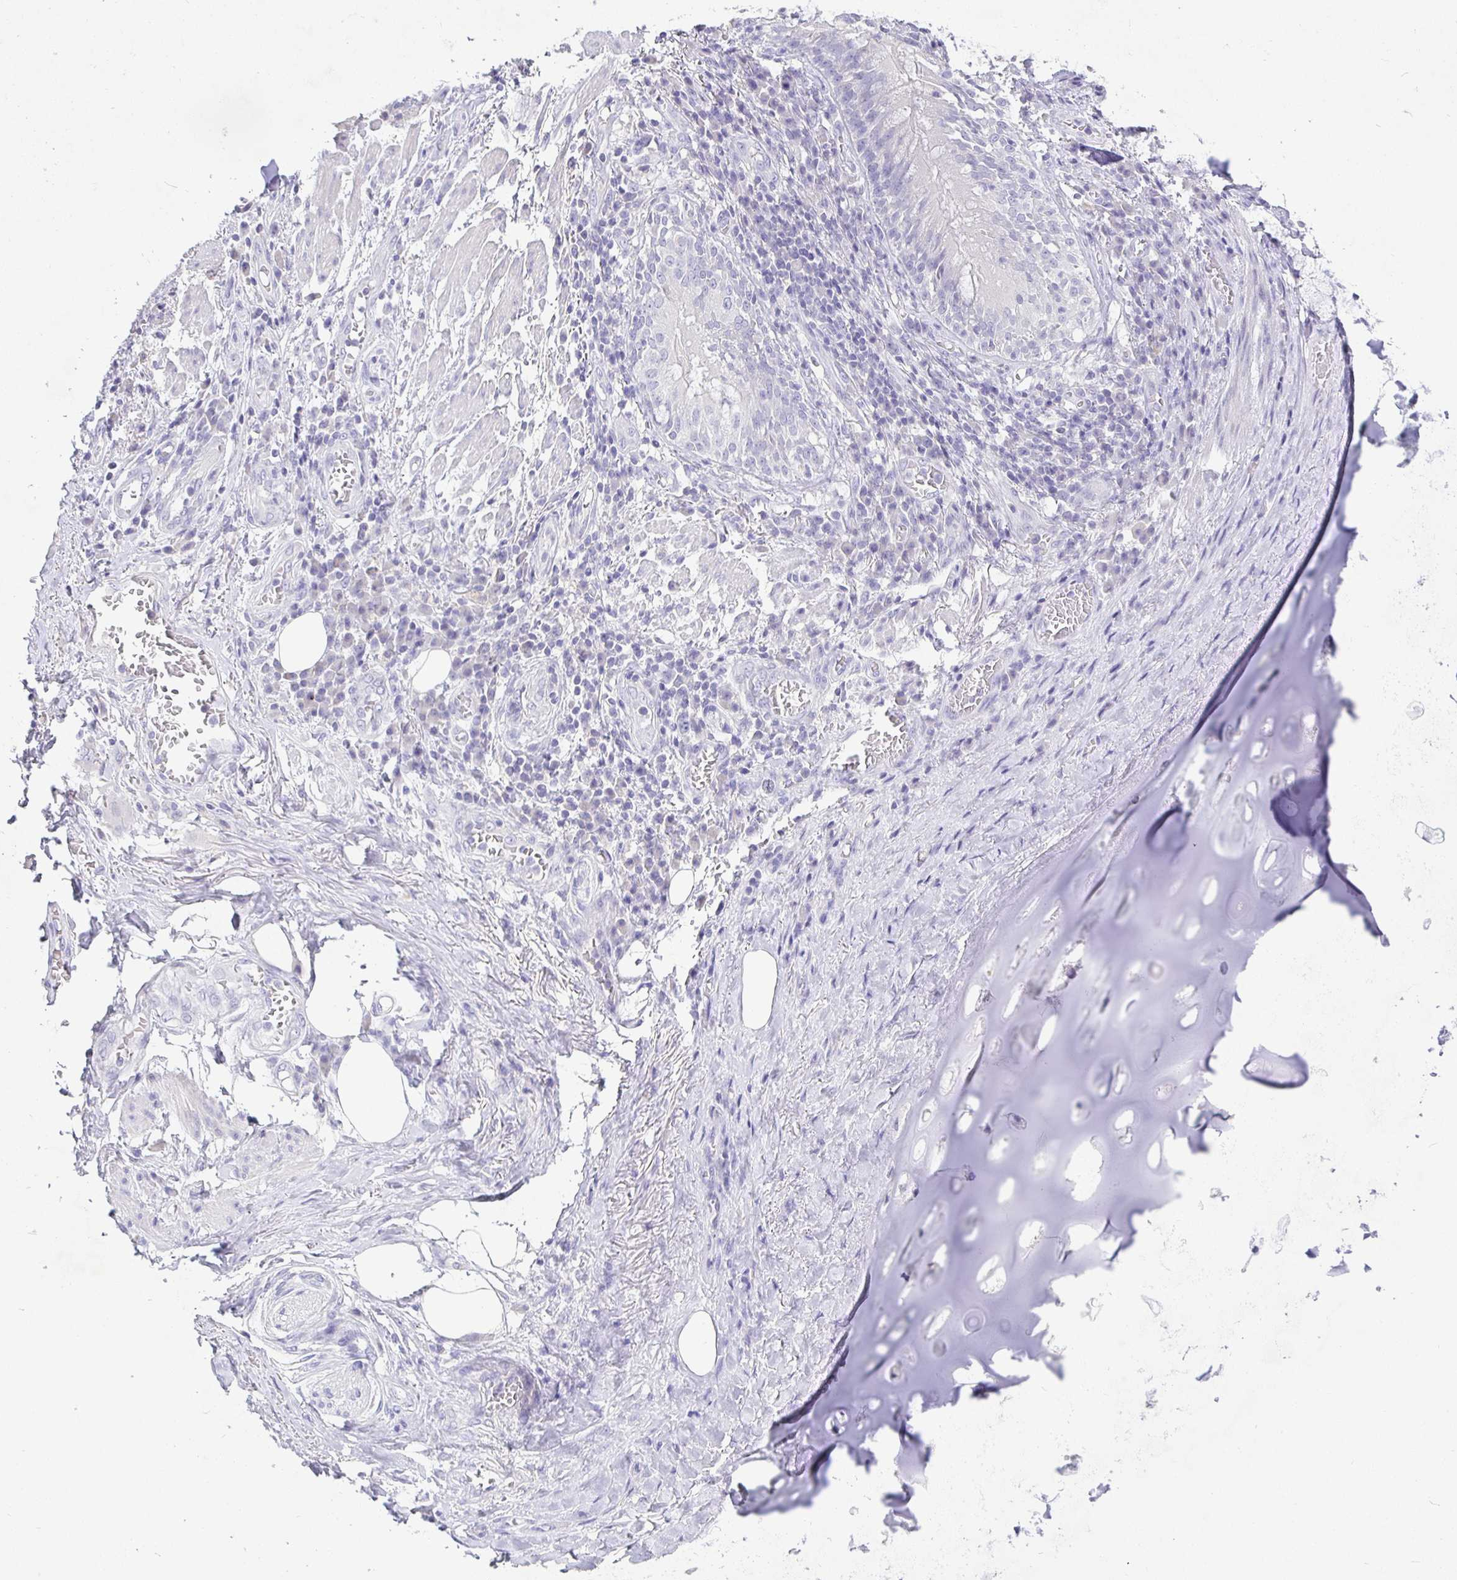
{"staining": {"intensity": "negative", "quantity": "none", "location": "none"}, "tissue": "adipose tissue", "cell_type": "Adipocytes", "image_type": "normal", "snomed": [{"axis": "morphology", "description": "Normal tissue, NOS"}, {"axis": "topography", "description": "Lymph node"}, {"axis": "topography", "description": "Bronchus"}], "caption": "A high-resolution histopathology image shows IHC staining of benign adipose tissue, which shows no significant positivity in adipocytes.", "gene": "TPTE", "patient": {"sex": "male", "age": 56}}